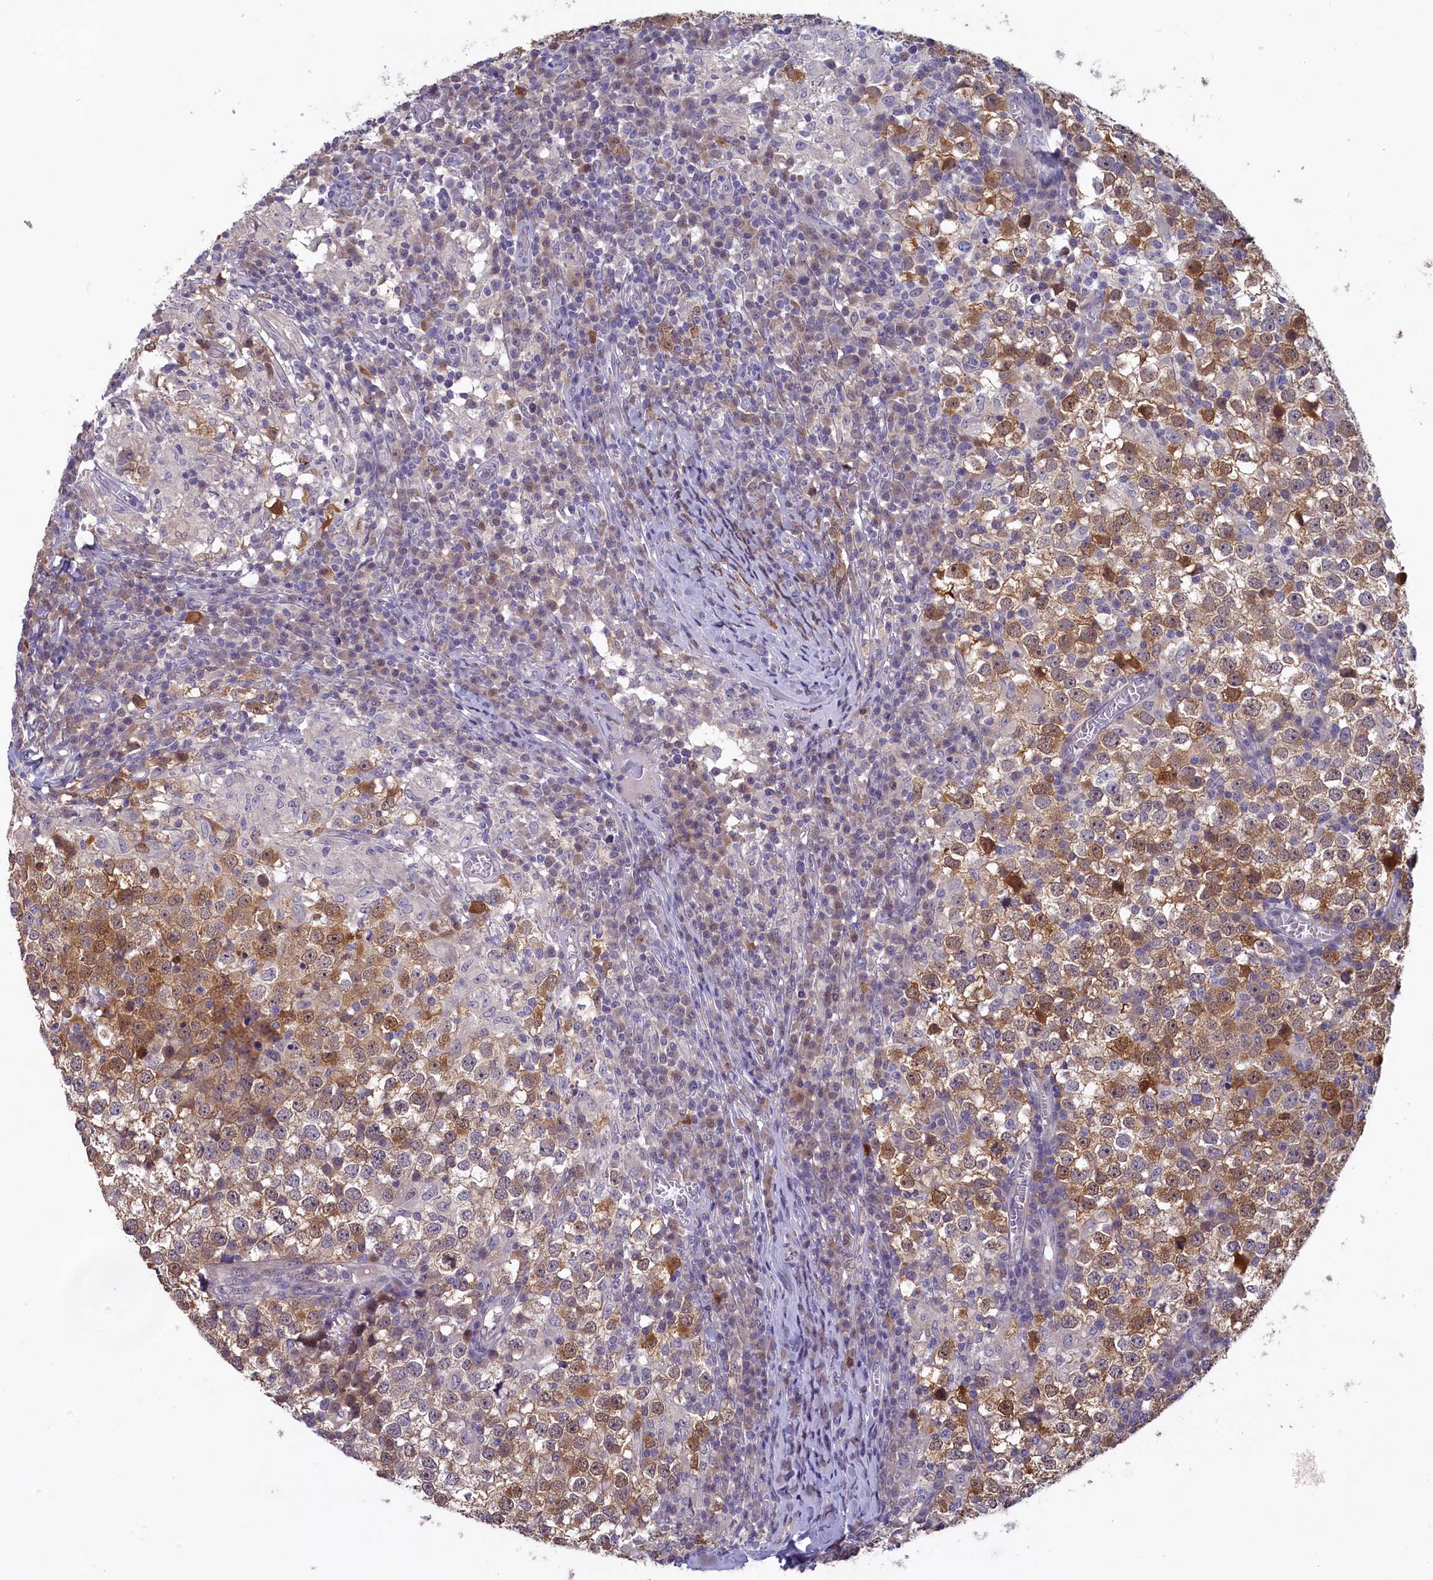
{"staining": {"intensity": "strong", "quantity": "25%-75%", "location": "cytoplasmic/membranous,nuclear"}, "tissue": "testis cancer", "cell_type": "Tumor cells", "image_type": "cancer", "snomed": [{"axis": "morphology", "description": "Seminoma, NOS"}, {"axis": "topography", "description": "Testis"}], "caption": "Human testis seminoma stained with a brown dye reveals strong cytoplasmic/membranous and nuclear positive staining in about 25%-75% of tumor cells.", "gene": "UCHL3", "patient": {"sex": "male", "age": 65}}